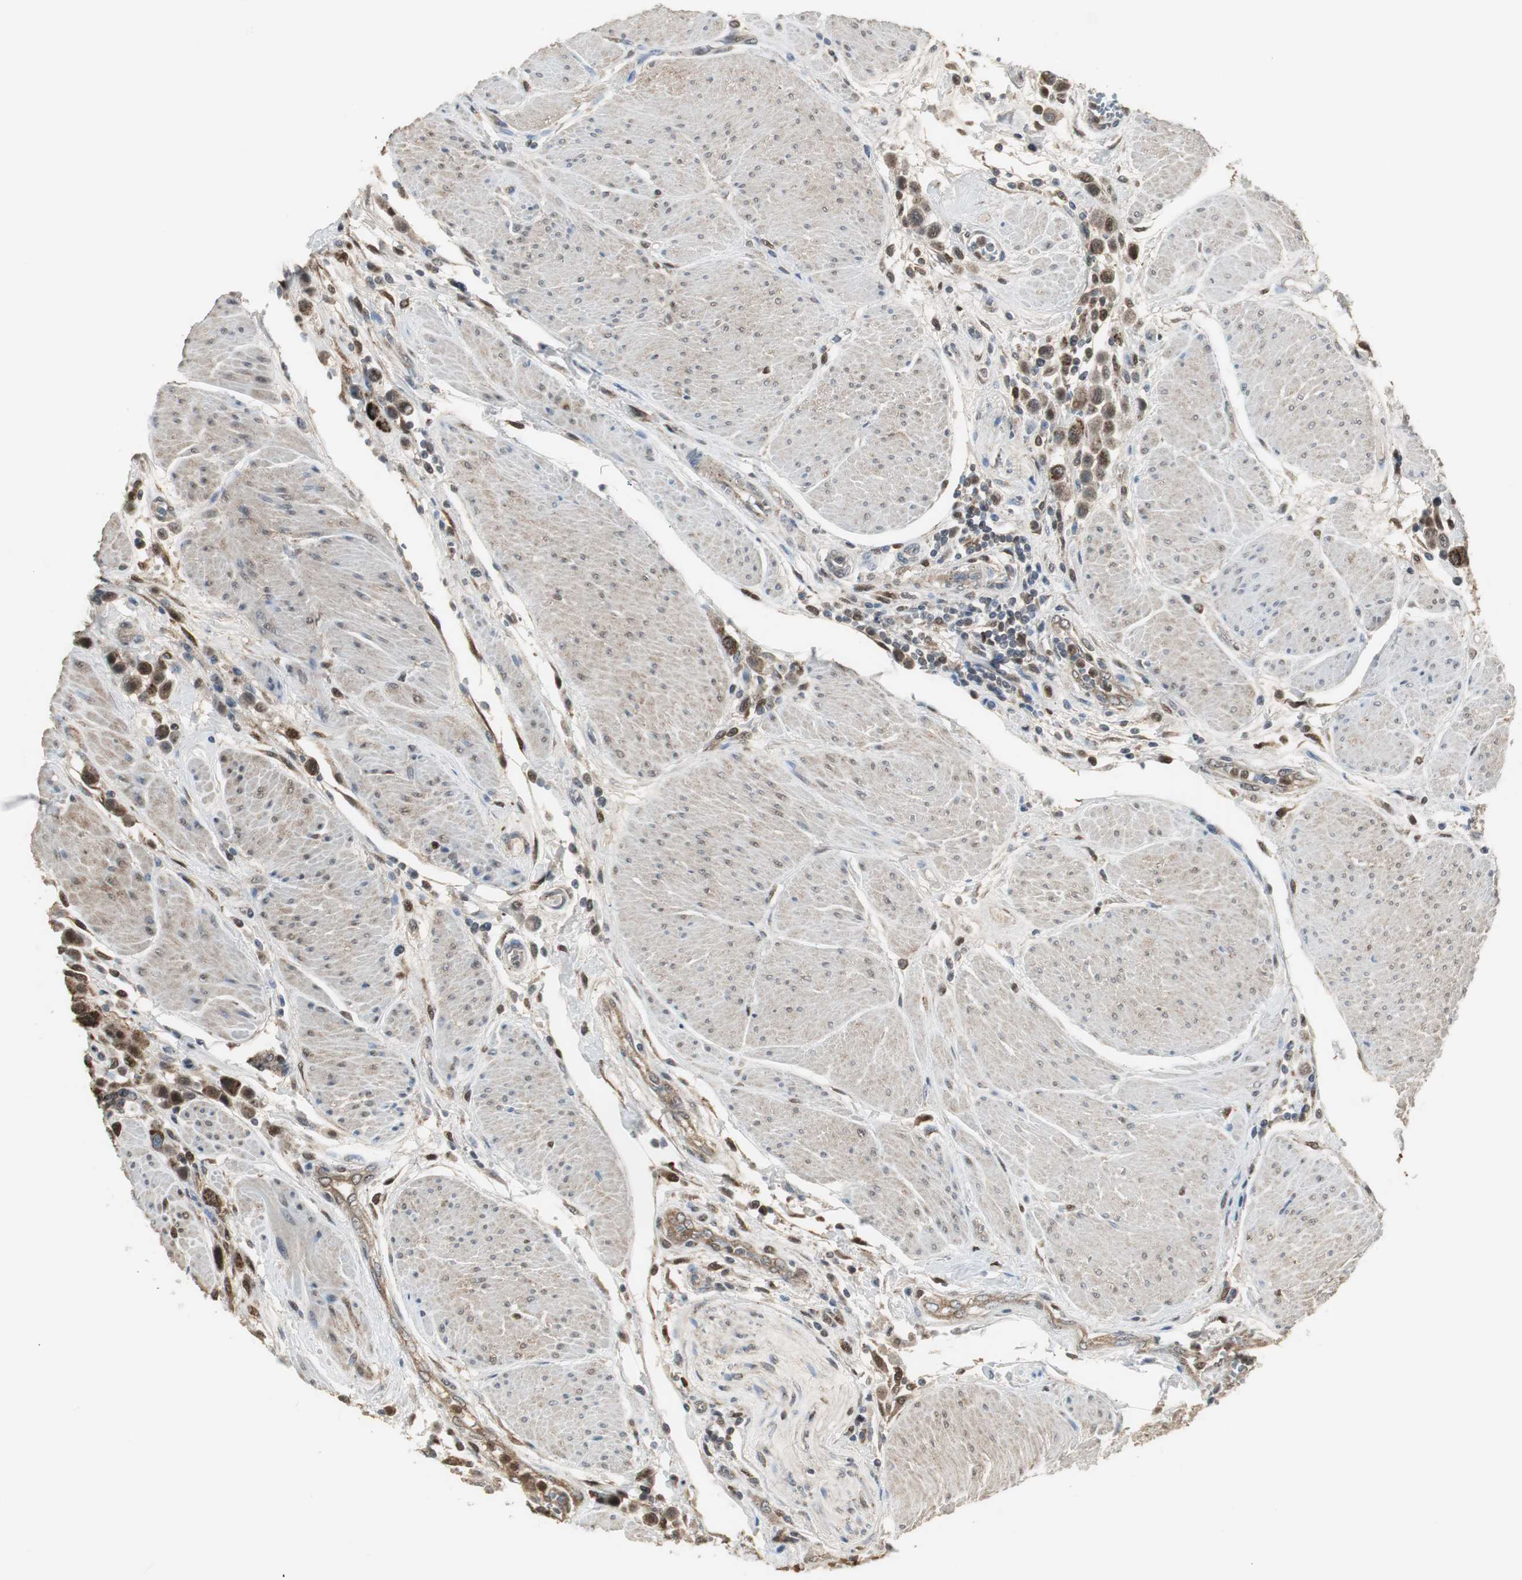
{"staining": {"intensity": "strong", "quantity": ">75%", "location": "cytoplasmic/membranous,nuclear"}, "tissue": "urothelial cancer", "cell_type": "Tumor cells", "image_type": "cancer", "snomed": [{"axis": "morphology", "description": "Urothelial carcinoma, High grade"}, {"axis": "topography", "description": "Urinary bladder"}], "caption": "Immunohistochemistry (IHC) histopathology image of human high-grade urothelial carcinoma stained for a protein (brown), which shows high levels of strong cytoplasmic/membranous and nuclear positivity in approximately >75% of tumor cells.", "gene": "PLIN3", "patient": {"sex": "male", "age": 50}}